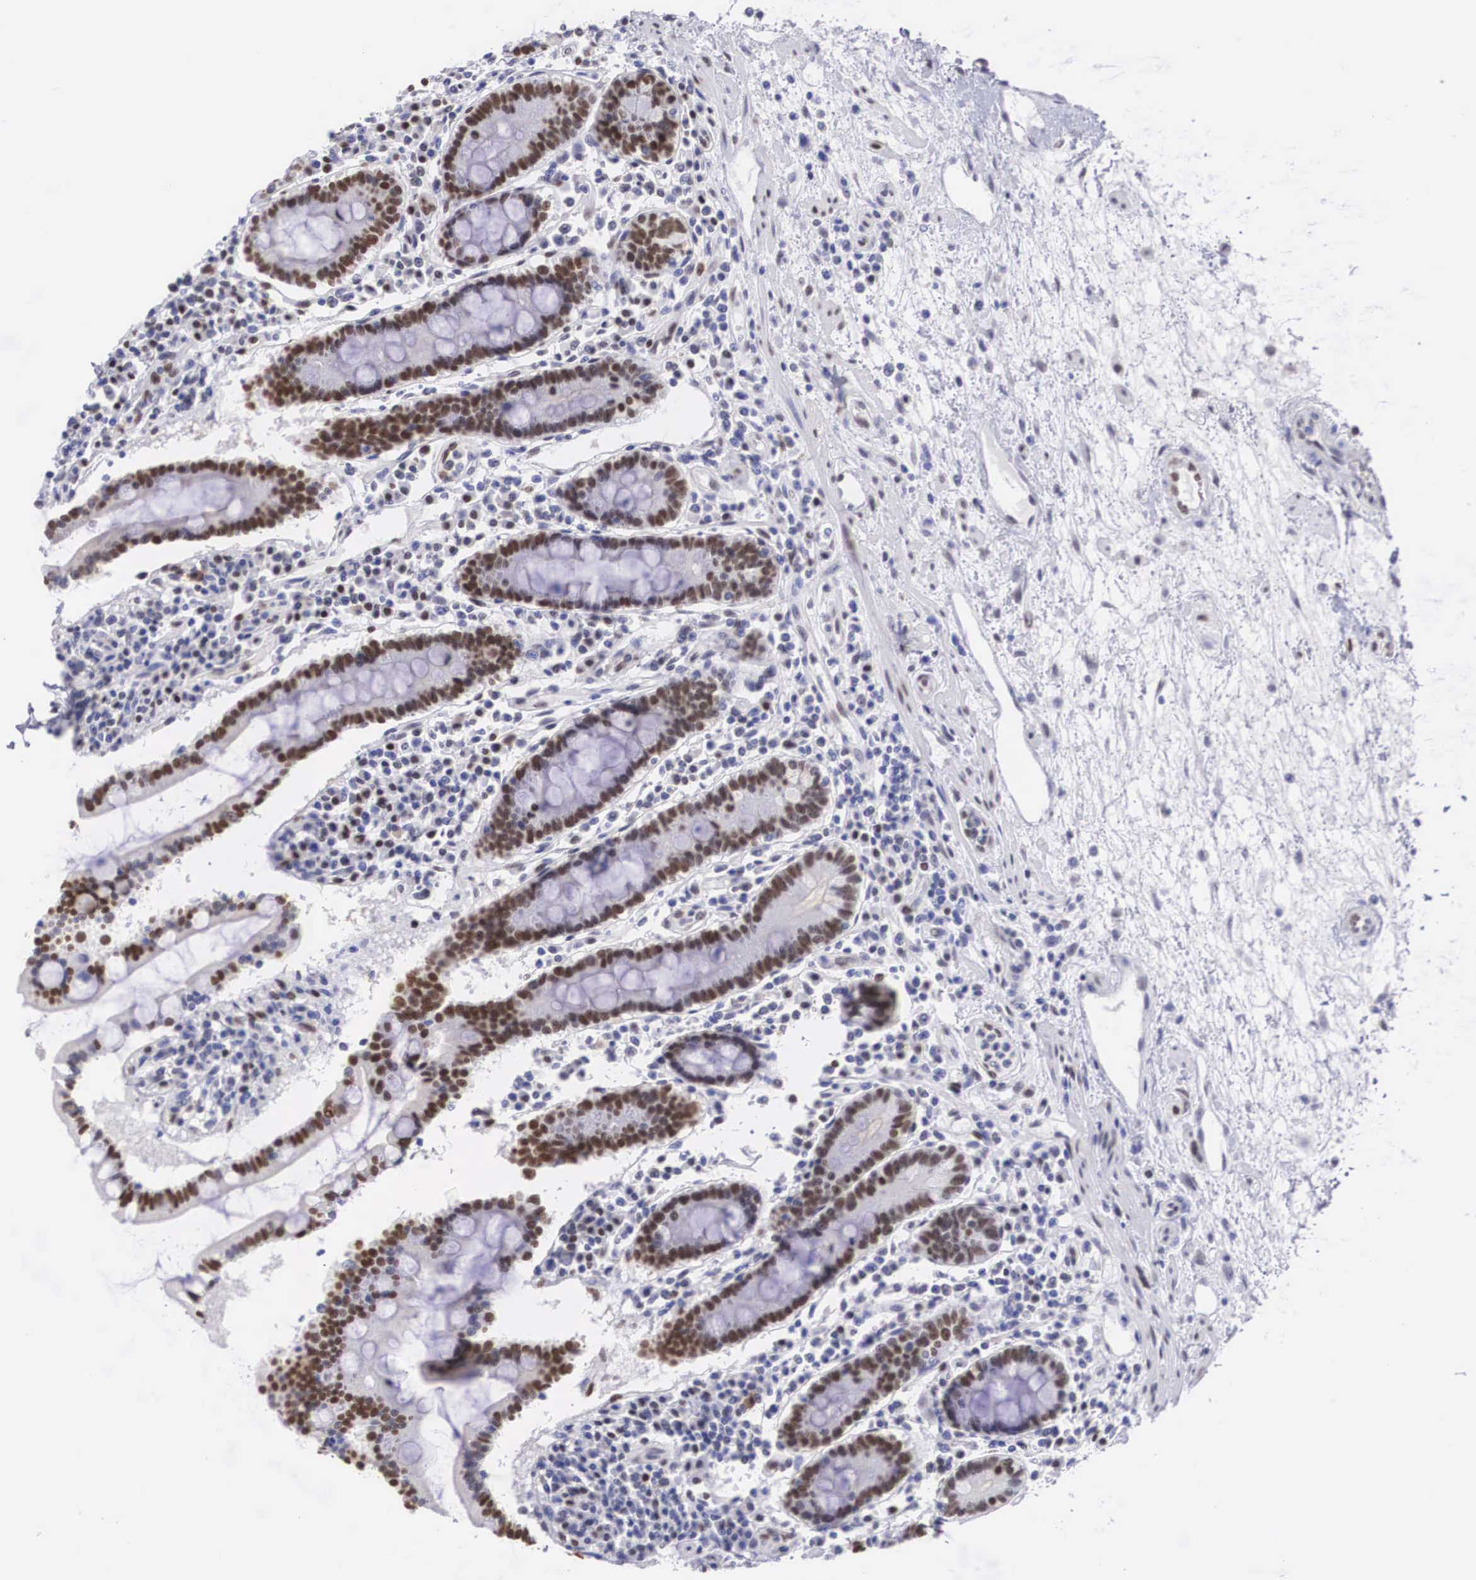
{"staining": {"intensity": "strong", "quantity": ">75%", "location": "nuclear"}, "tissue": "duodenum", "cell_type": "Glandular cells", "image_type": "normal", "snomed": [{"axis": "morphology", "description": "Normal tissue, NOS"}, {"axis": "topography", "description": "Duodenum"}], "caption": "Protein expression by immunohistochemistry demonstrates strong nuclear staining in about >75% of glandular cells in benign duodenum.", "gene": "HMGN5", "patient": {"sex": "male", "age": 73}}